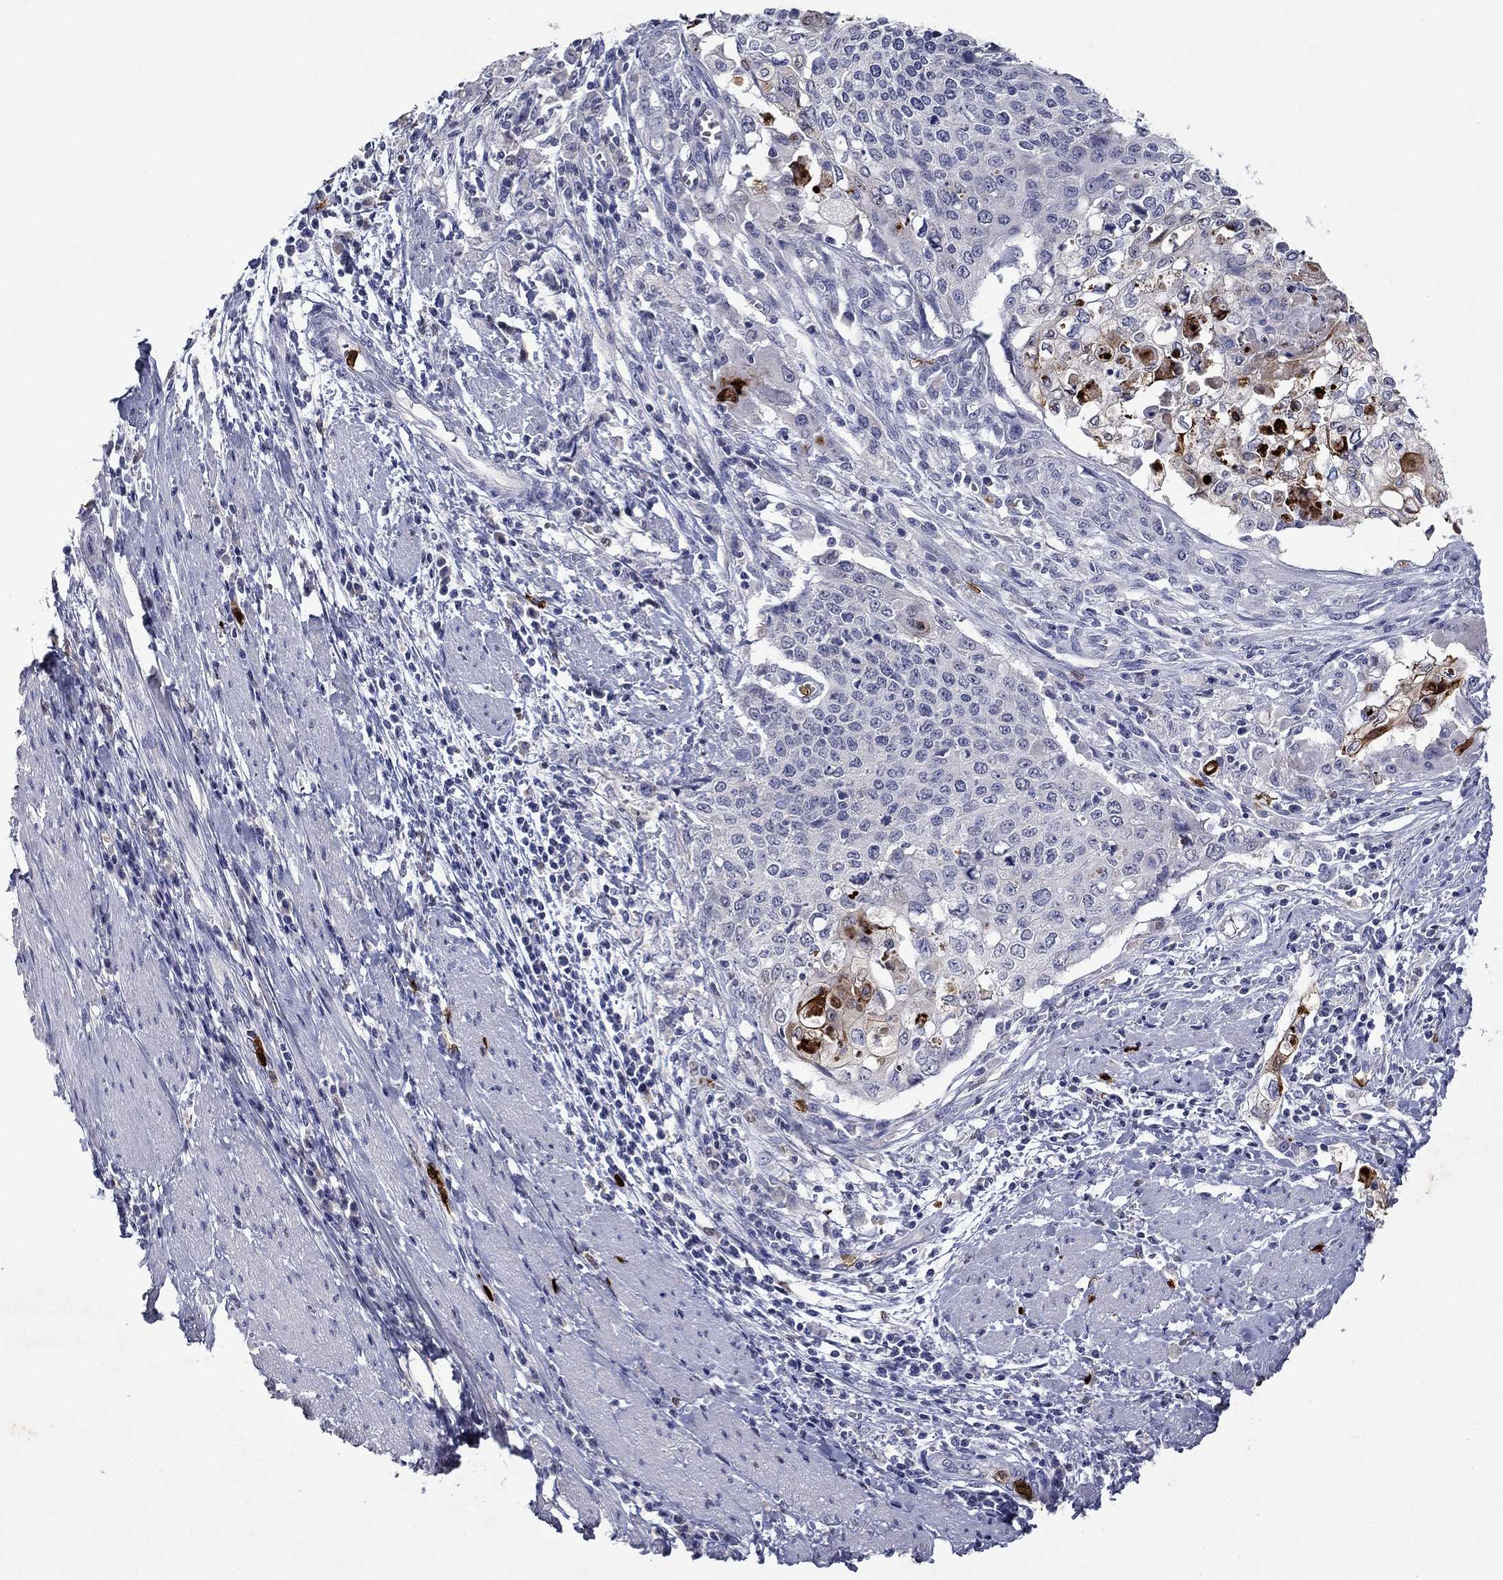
{"staining": {"intensity": "moderate", "quantity": "<25%", "location": "cytoplasmic/membranous"}, "tissue": "cervical cancer", "cell_type": "Tumor cells", "image_type": "cancer", "snomed": [{"axis": "morphology", "description": "Squamous cell carcinoma, NOS"}, {"axis": "topography", "description": "Cervix"}], "caption": "A brown stain shows moderate cytoplasmic/membranous staining of a protein in human squamous cell carcinoma (cervical) tumor cells.", "gene": "IRF5", "patient": {"sex": "female", "age": 39}}